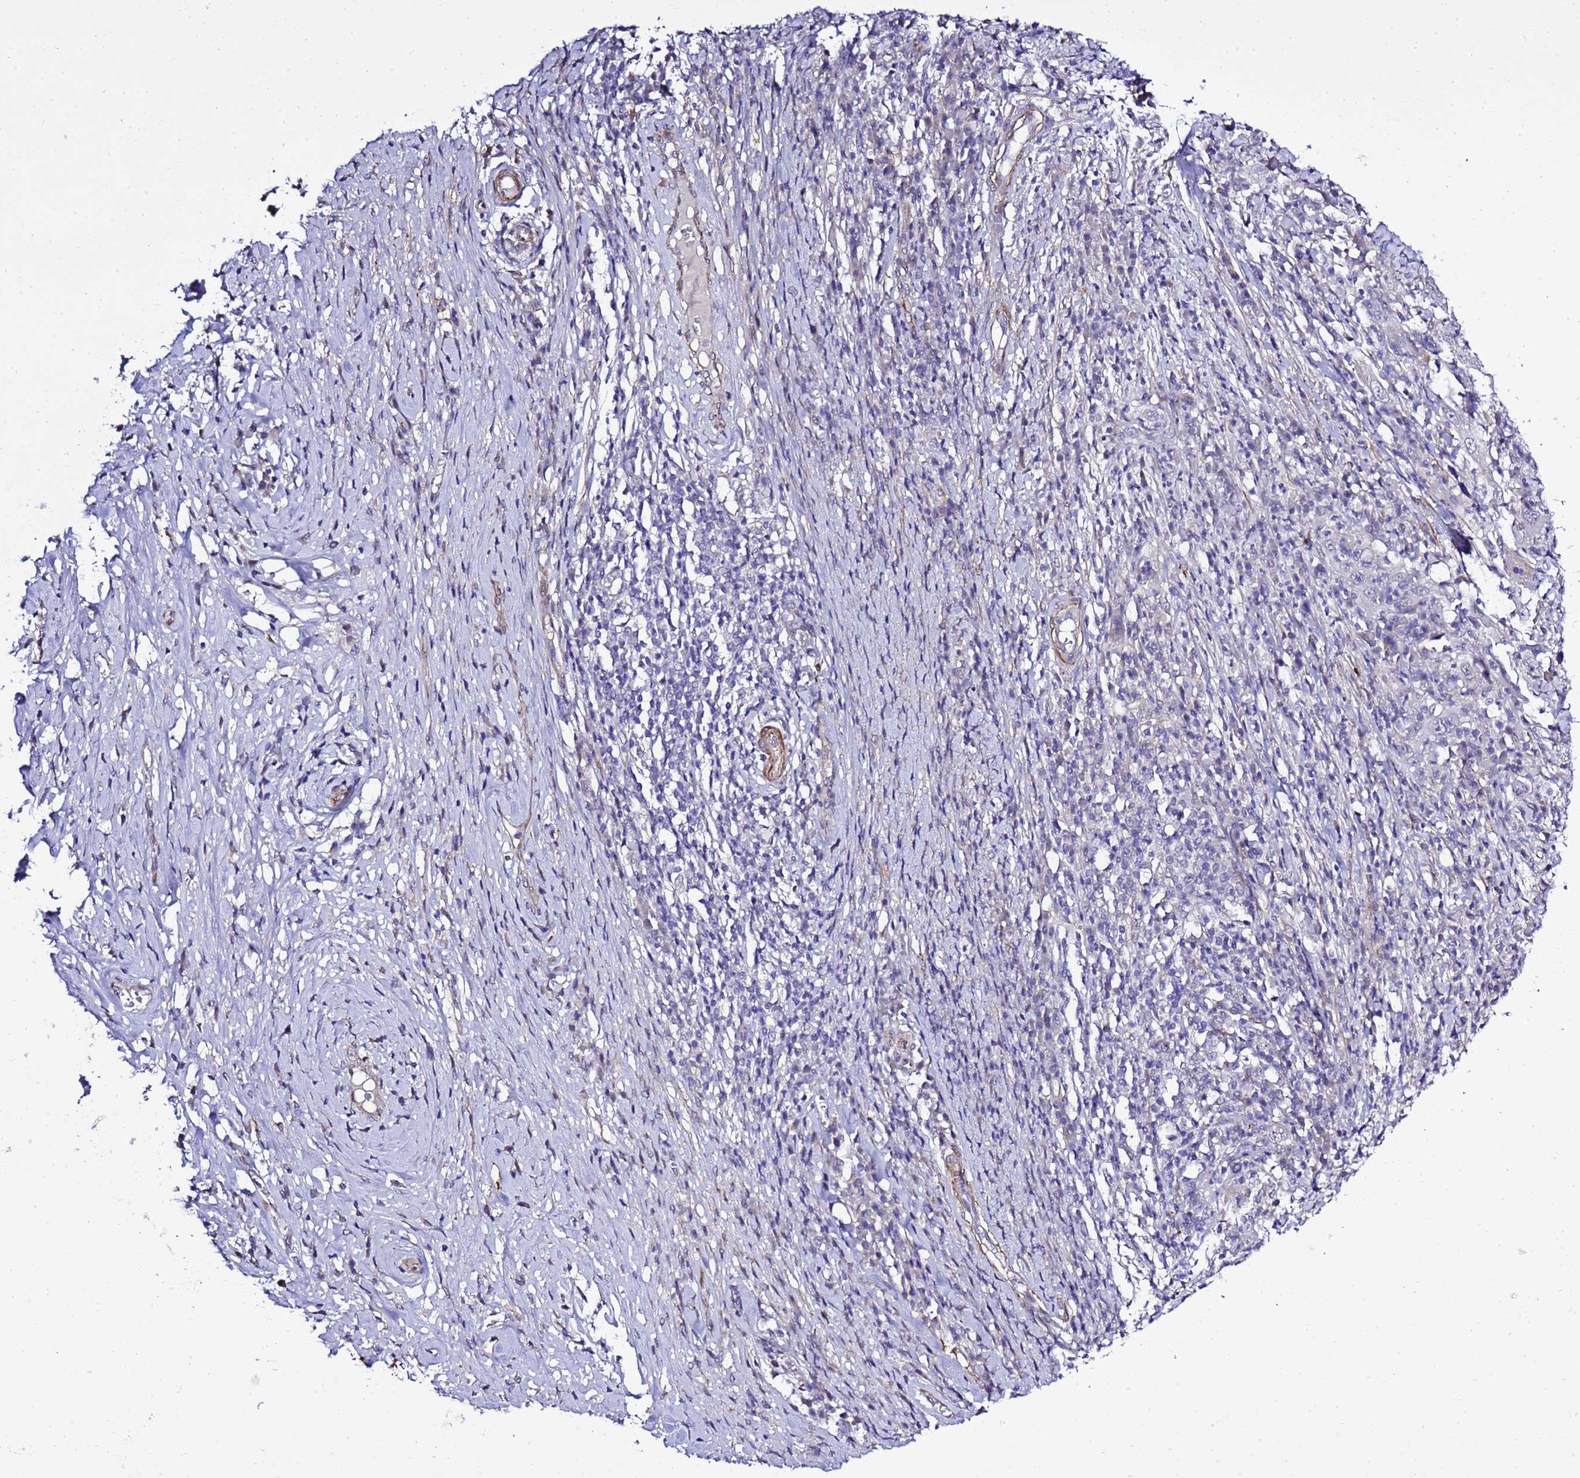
{"staining": {"intensity": "negative", "quantity": "none", "location": "none"}, "tissue": "cervical cancer", "cell_type": "Tumor cells", "image_type": "cancer", "snomed": [{"axis": "morphology", "description": "Squamous cell carcinoma, NOS"}, {"axis": "topography", "description": "Cervix"}], "caption": "Tumor cells show no significant positivity in cervical cancer.", "gene": "GZF1", "patient": {"sex": "female", "age": 46}}